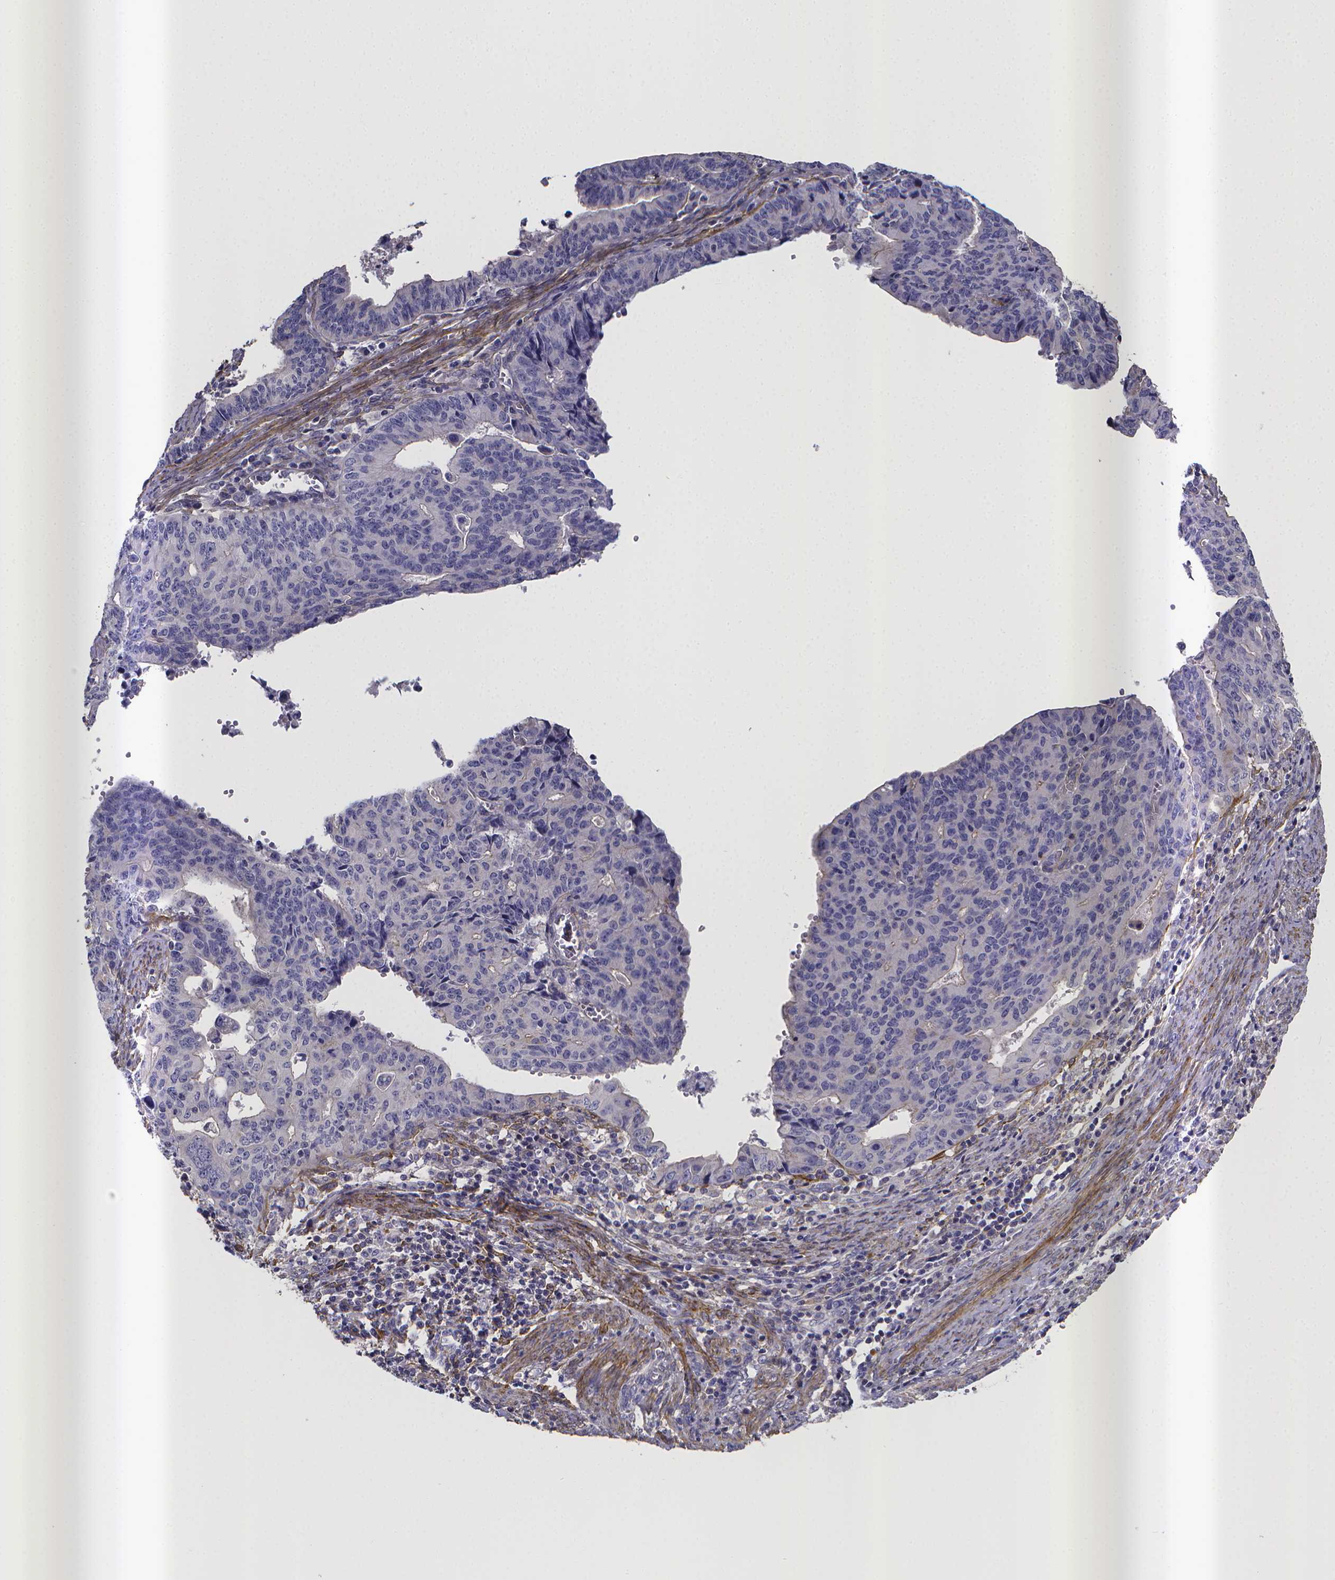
{"staining": {"intensity": "negative", "quantity": "none", "location": "none"}, "tissue": "endometrial cancer", "cell_type": "Tumor cells", "image_type": "cancer", "snomed": [{"axis": "morphology", "description": "Adenocarcinoma, NOS"}, {"axis": "topography", "description": "Endometrium"}], "caption": "Human endometrial cancer (adenocarcinoma) stained for a protein using immunohistochemistry shows no positivity in tumor cells.", "gene": "RERG", "patient": {"sex": "female", "age": 65}}